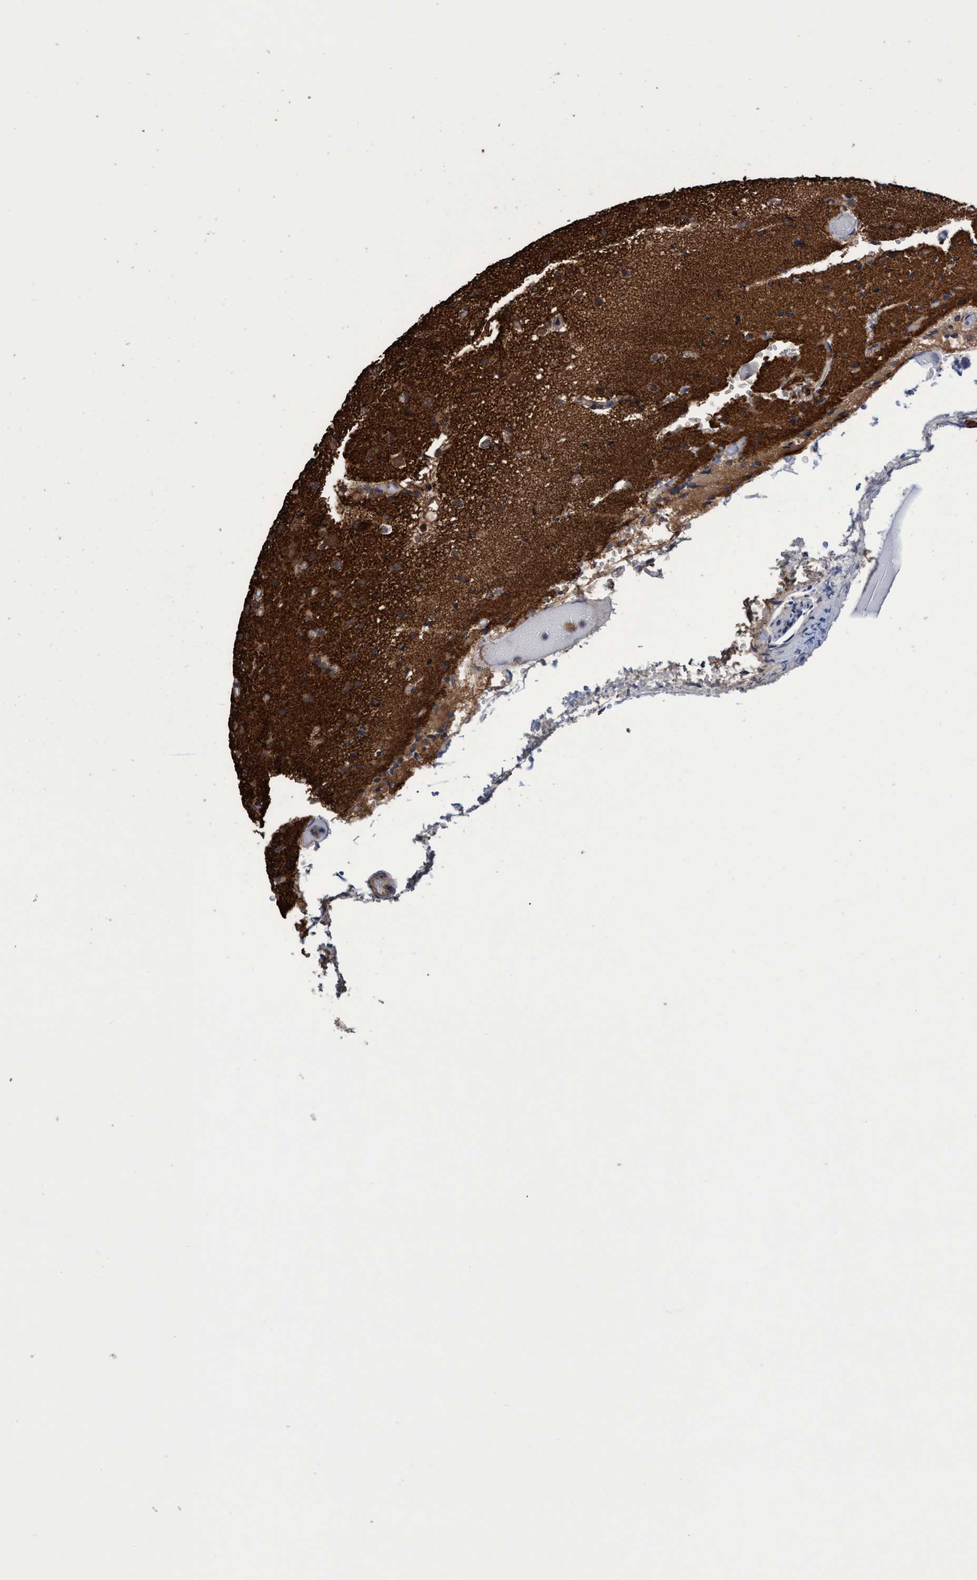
{"staining": {"intensity": "moderate", "quantity": ">75%", "location": "cytoplasmic/membranous"}, "tissue": "glioma", "cell_type": "Tumor cells", "image_type": "cancer", "snomed": [{"axis": "morphology", "description": "Glioma, malignant, Low grade"}, {"axis": "topography", "description": "Brain"}], "caption": "Protein expression analysis of glioma demonstrates moderate cytoplasmic/membranous positivity in about >75% of tumor cells.", "gene": "PSMD12", "patient": {"sex": "female", "age": 22}}